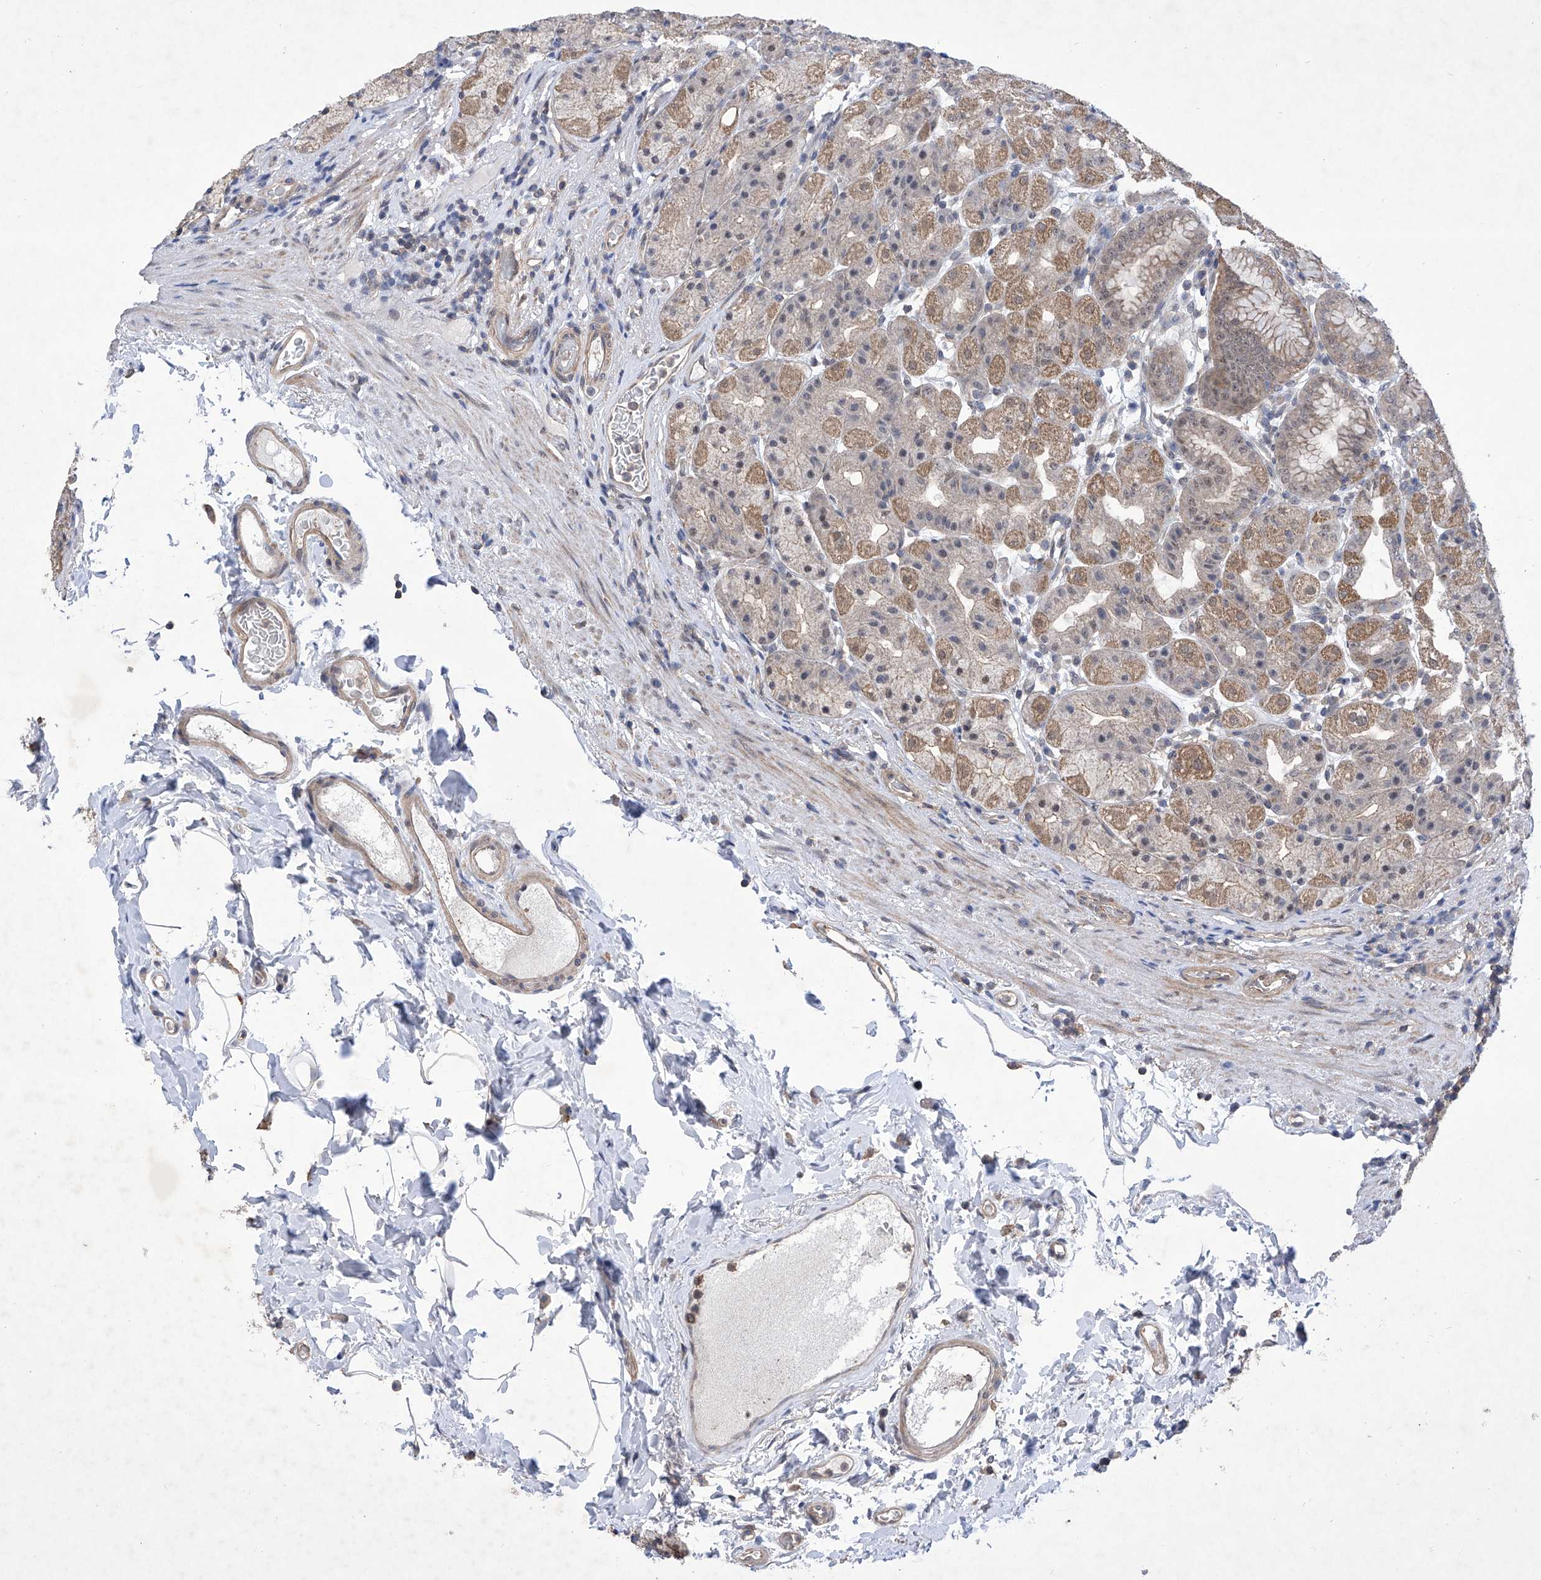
{"staining": {"intensity": "moderate", "quantity": ">75%", "location": "cytoplasmic/membranous,nuclear"}, "tissue": "stomach", "cell_type": "Glandular cells", "image_type": "normal", "snomed": [{"axis": "morphology", "description": "Normal tissue, NOS"}, {"axis": "topography", "description": "Stomach, upper"}], "caption": "Protein staining by immunohistochemistry (IHC) shows moderate cytoplasmic/membranous,nuclear positivity in approximately >75% of glandular cells in unremarkable stomach.", "gene": "KIFC2", "patient": {"sex": "male", "age": 68}}